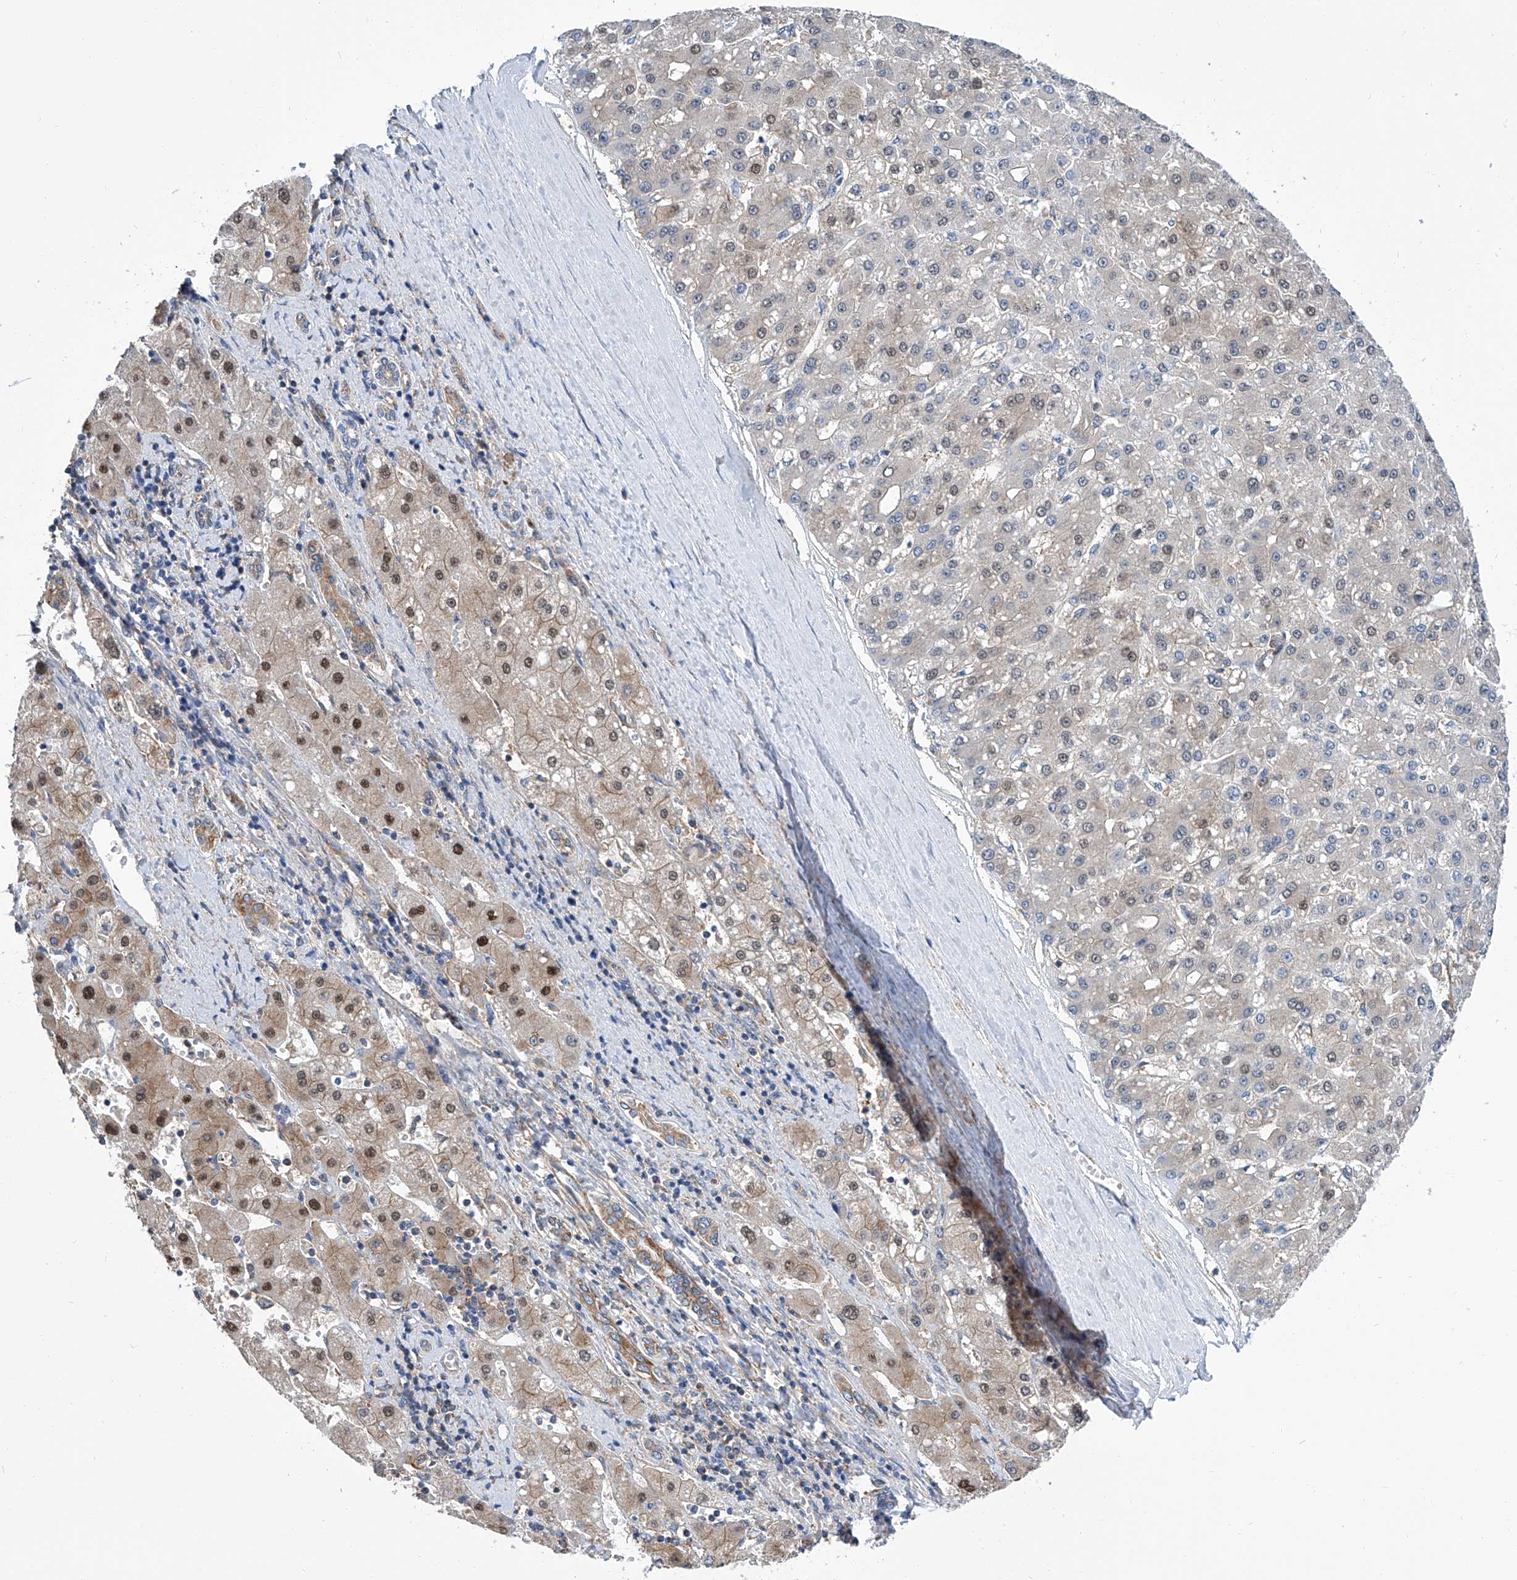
{"staining": {"intensity": "moderate", "quantity": "<25%", "location": "cytoplasmic/membranous,nuclear"}, "tissue": "liver cancer", "cell_type": "Tumor cells", "image_type": "cancer", "snomed": [{"axis": "morphology", "description": "Carcinoma, Hepatocellular, NOS"}, {"axis": "topography", "description": "Liver"}], "caption": "Immunohistochemistry staining of liver cancer (hepatocellular carcinoma), which shows low levels of moderate cytoplasmic/membranous and nuclear staining in approximately <25% of tumor cells indicating moderate cytoplasmic/membranous and nuclear protein staining. The staining was performed using DAB (3,3'-diaminobenzidine) (brown) for protein detection and nuclei were counterstained in hematoxylin (blue).", "gene": "GPT", "patient": {"sex": "male", "age": 67}}